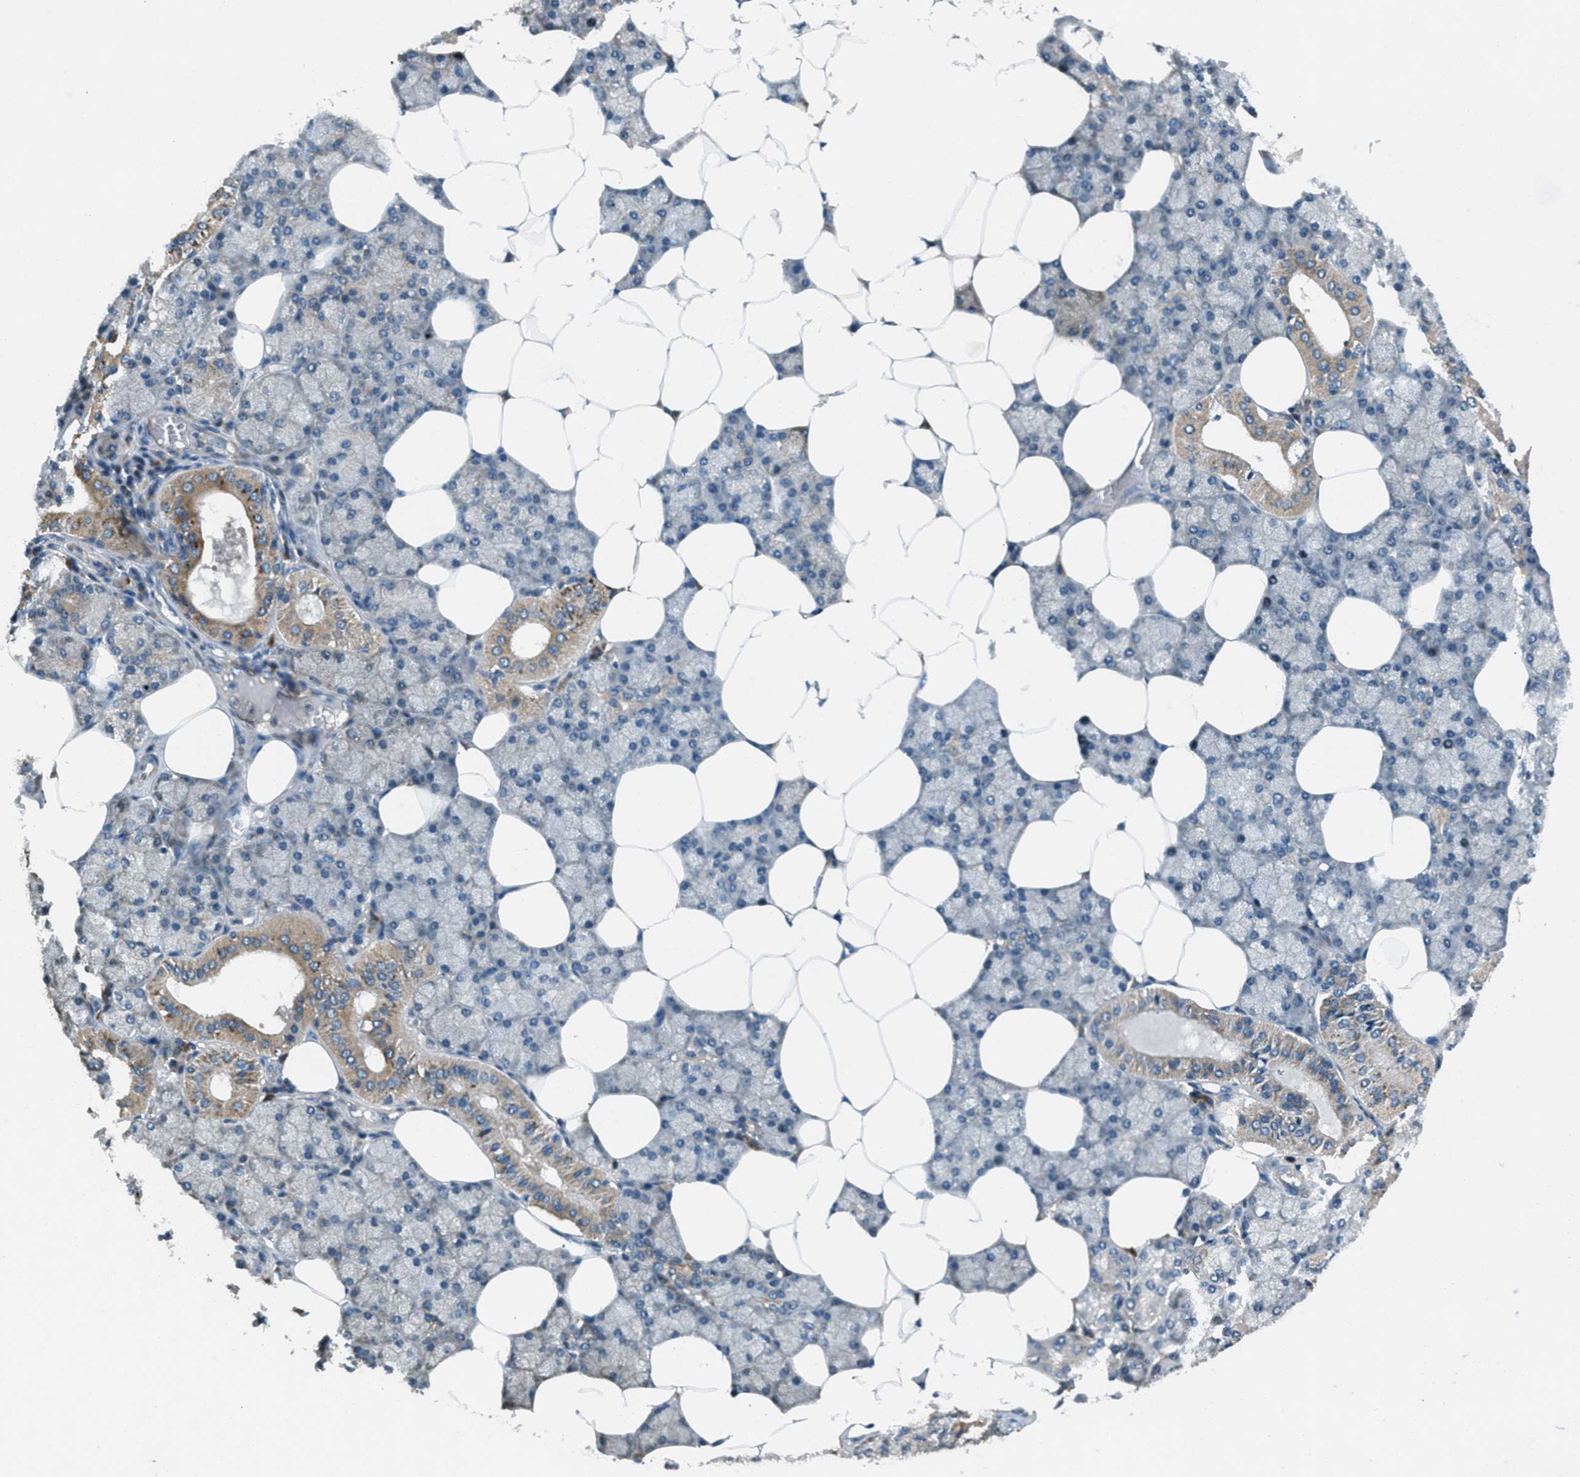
{"staining": {"intensity": "strong", "quantity": "<25%", "location": "cytoplasmic/membranous"}, "tissue": "salivary gland", "cell_type": "Glandular cells", "image_type": "normal", "snomed": [{"axis": "morphology", "description": "Normal tissue, NOS"}, {"axis": "topography", "description": "Salivary gland"}], "caption": "Glandular cells exhibit medium levels of strong cytoplasmic/membranous expression in approximately <25% of cells in benign human salivary gland. (Brightfield microscopy of DAB IHC at high magnification).", "gene": "CLEC2D", "patient": {"sex": "male", "age": 62}}